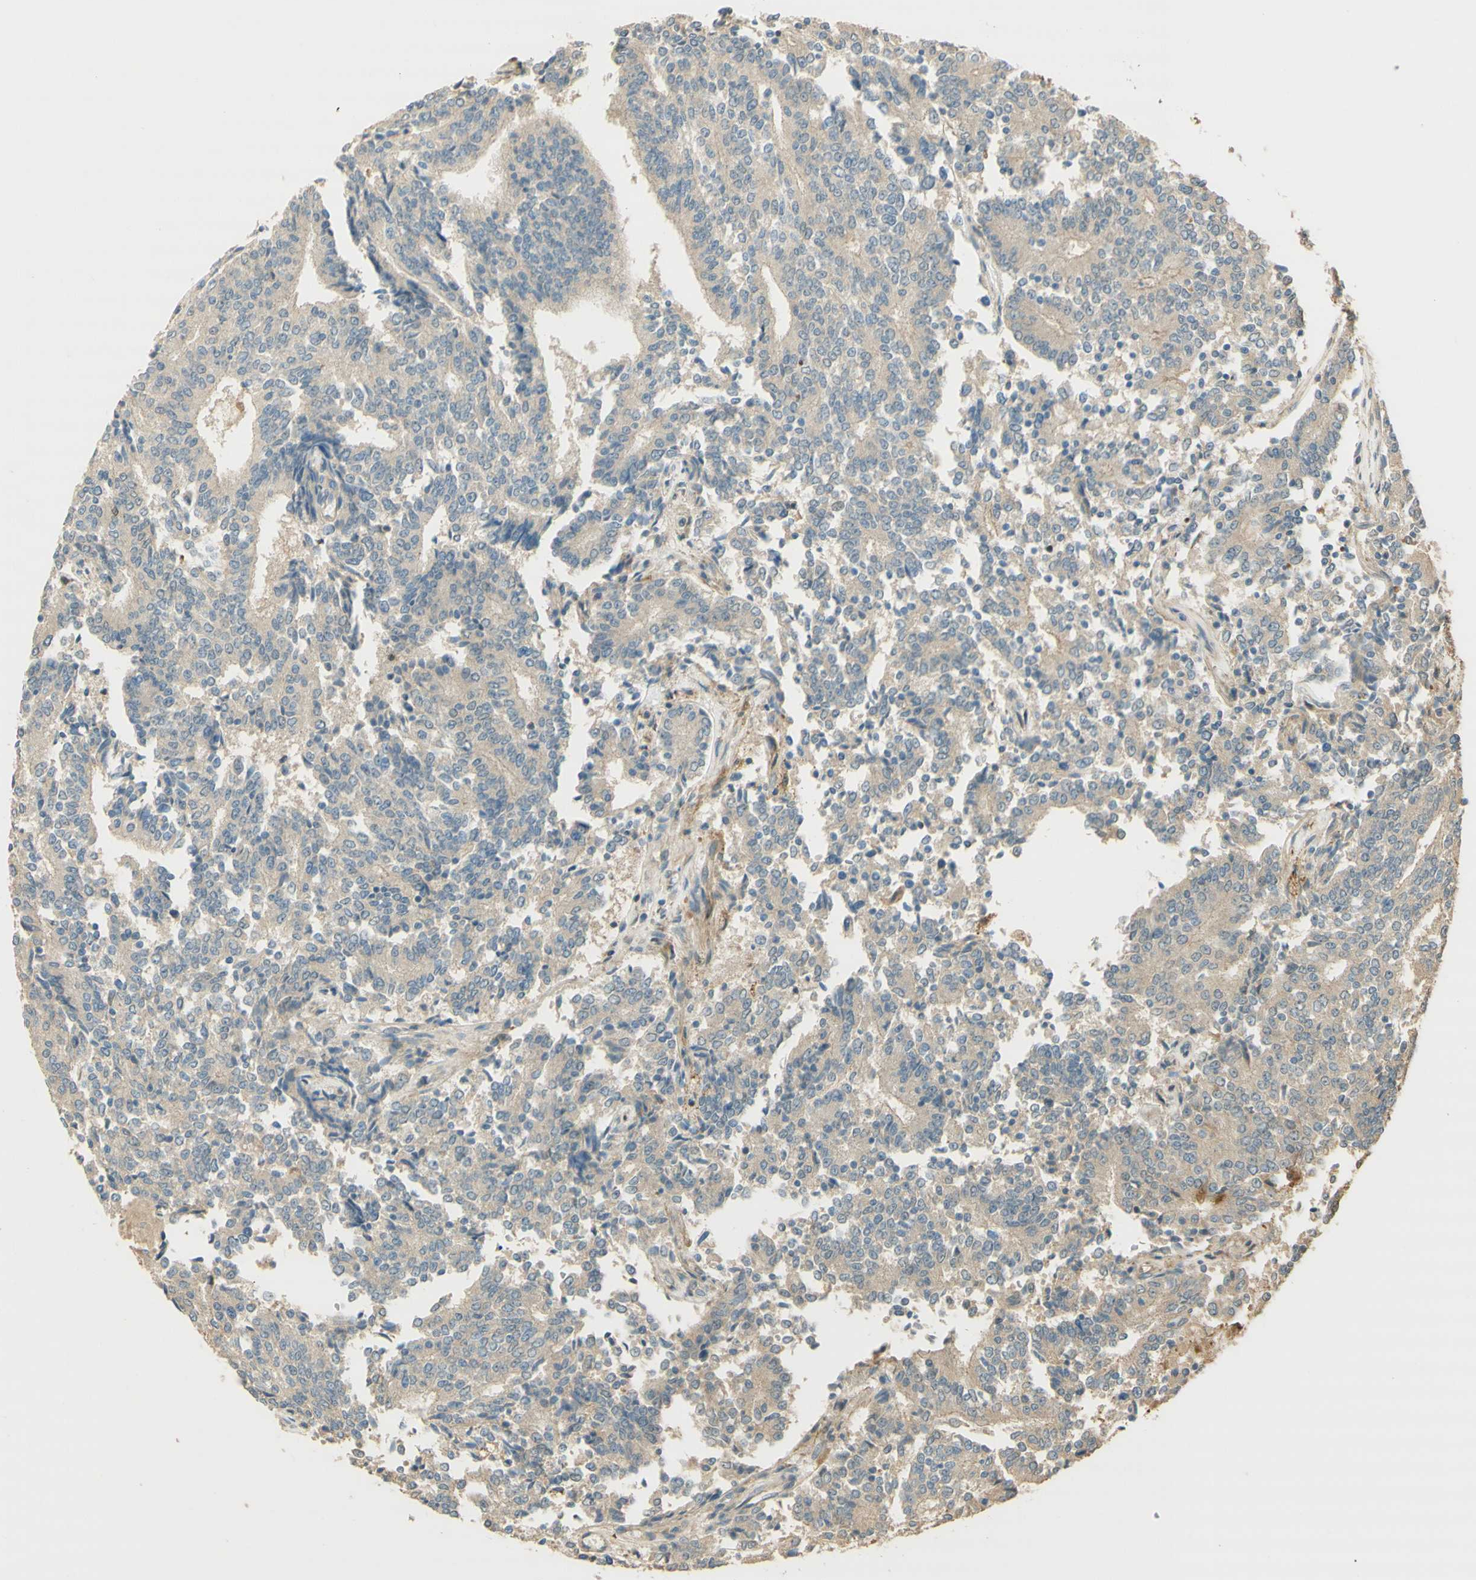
{"staining": {"intensity": "weak", "quantity": "<25%", "location": "cytoplasmic/membranous"}, "tissue": "prostate cancer", "cell_type": "Tumor cells", "image_type": "cancer", "snomed": [{"axis": "morphology", "description": "Normal tissue, NOS"}, {"axis": "morphology", "description": "Adenocarcinoma, High grade"}, {"axis": "topography", "description": "Prostate"}, {"axis": "topography", "description": "Seminal veicle"}], "caption": "DAB immunohistochemical staining of human prostate adenocarcinoma (high-grade) displays no significant expression in tumor cells.", "gene": "AGER", "patient": {"sex": "male", "age": 55}}